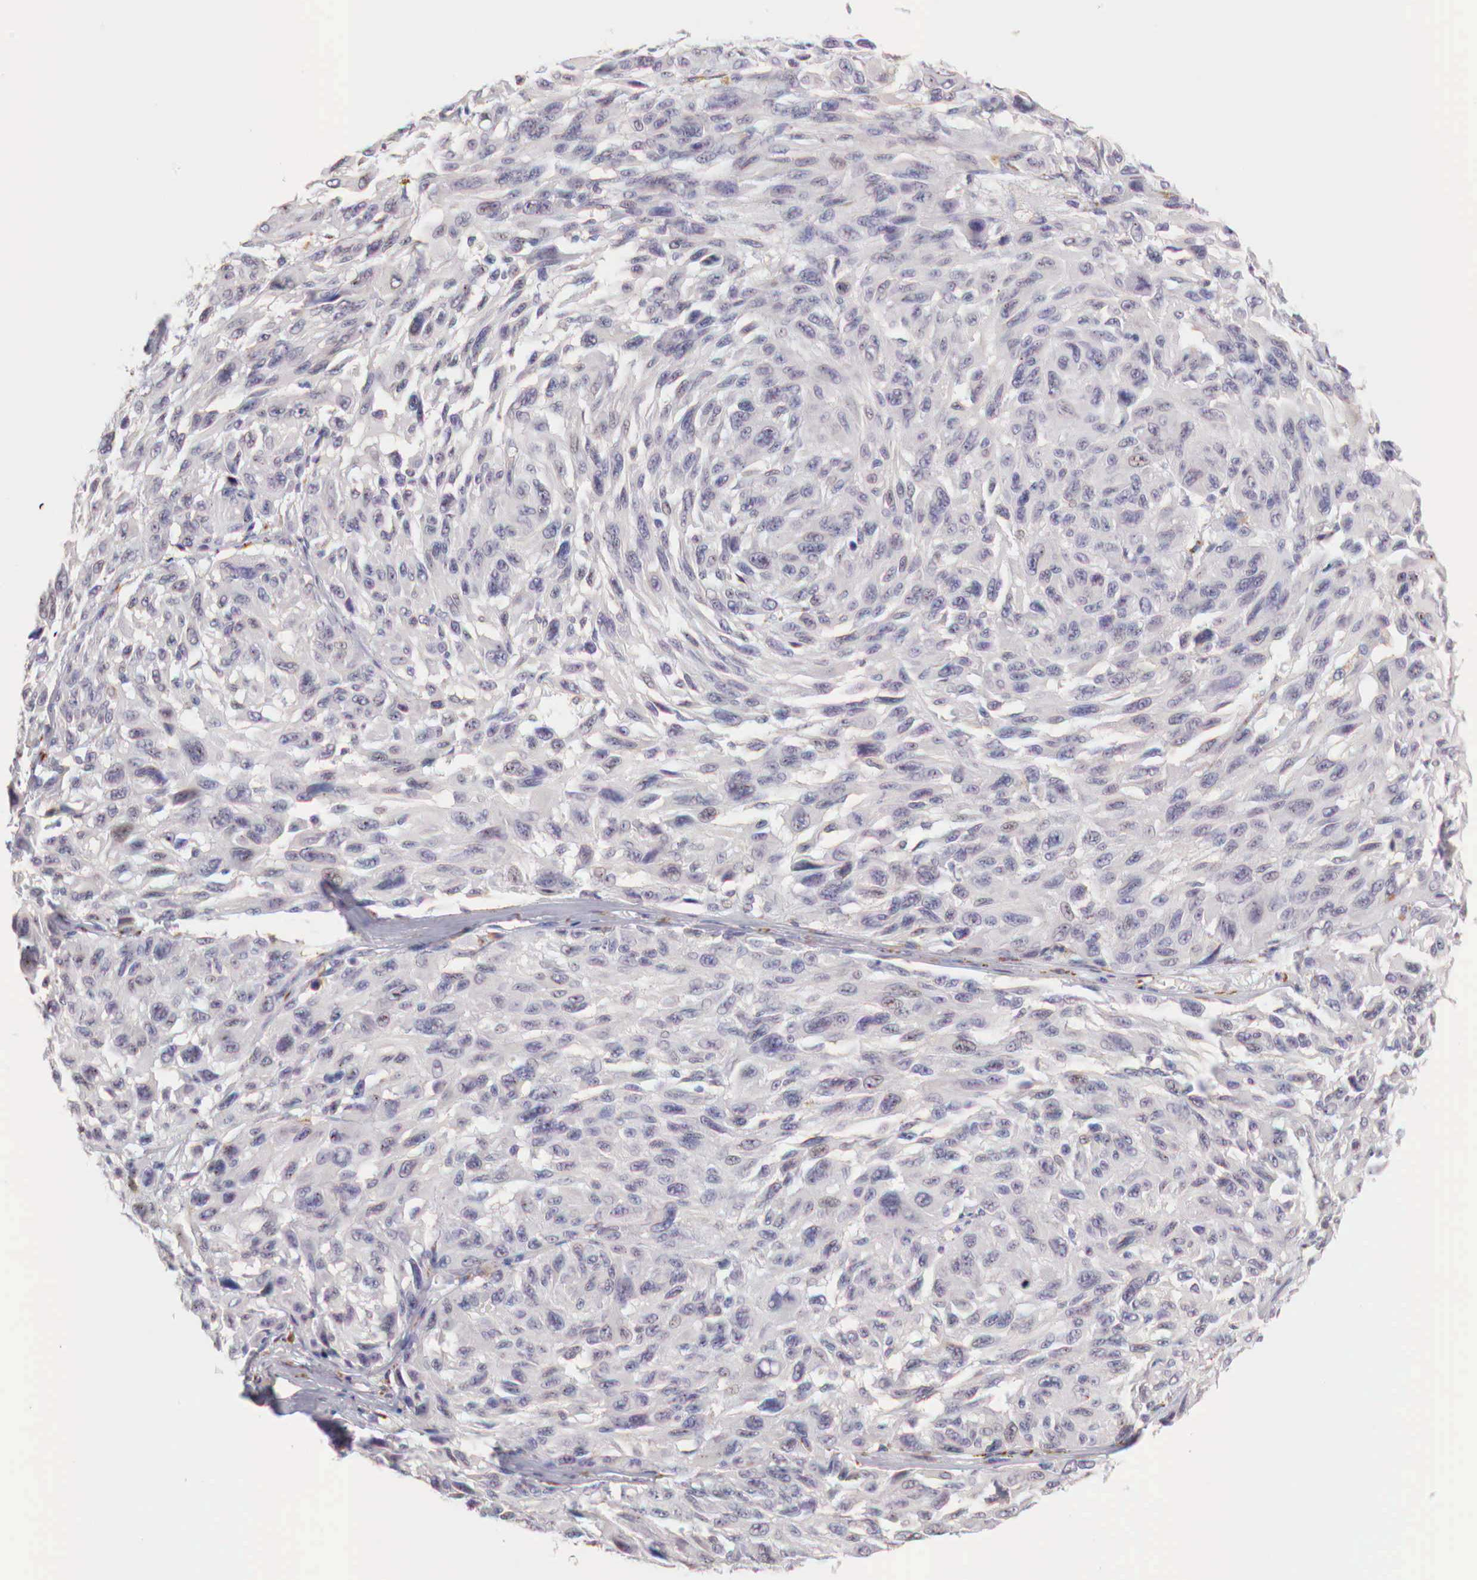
{"staining": {"intensity": "negative", "quantity": "none", "location": "none"}, "tissue": "melanoma", "cell_type": "Tumor cells", "image_type": "cancer", "snomed": [{"axis": "morphology", "description": "Malignant melanoma, NOS"}, {"axis": "topography", "description": "Skin"}], "caption": "Immunohistochemistry (IHC) photomicrograph of neoplastic tissue: human malignant melanoma stained with DAB (3,3'-diaminobenzidine) displays no significant protein positivity in tumor cells.", "gene": "XPNPEP2", "patient": {"sex": "male", "age": 70}}